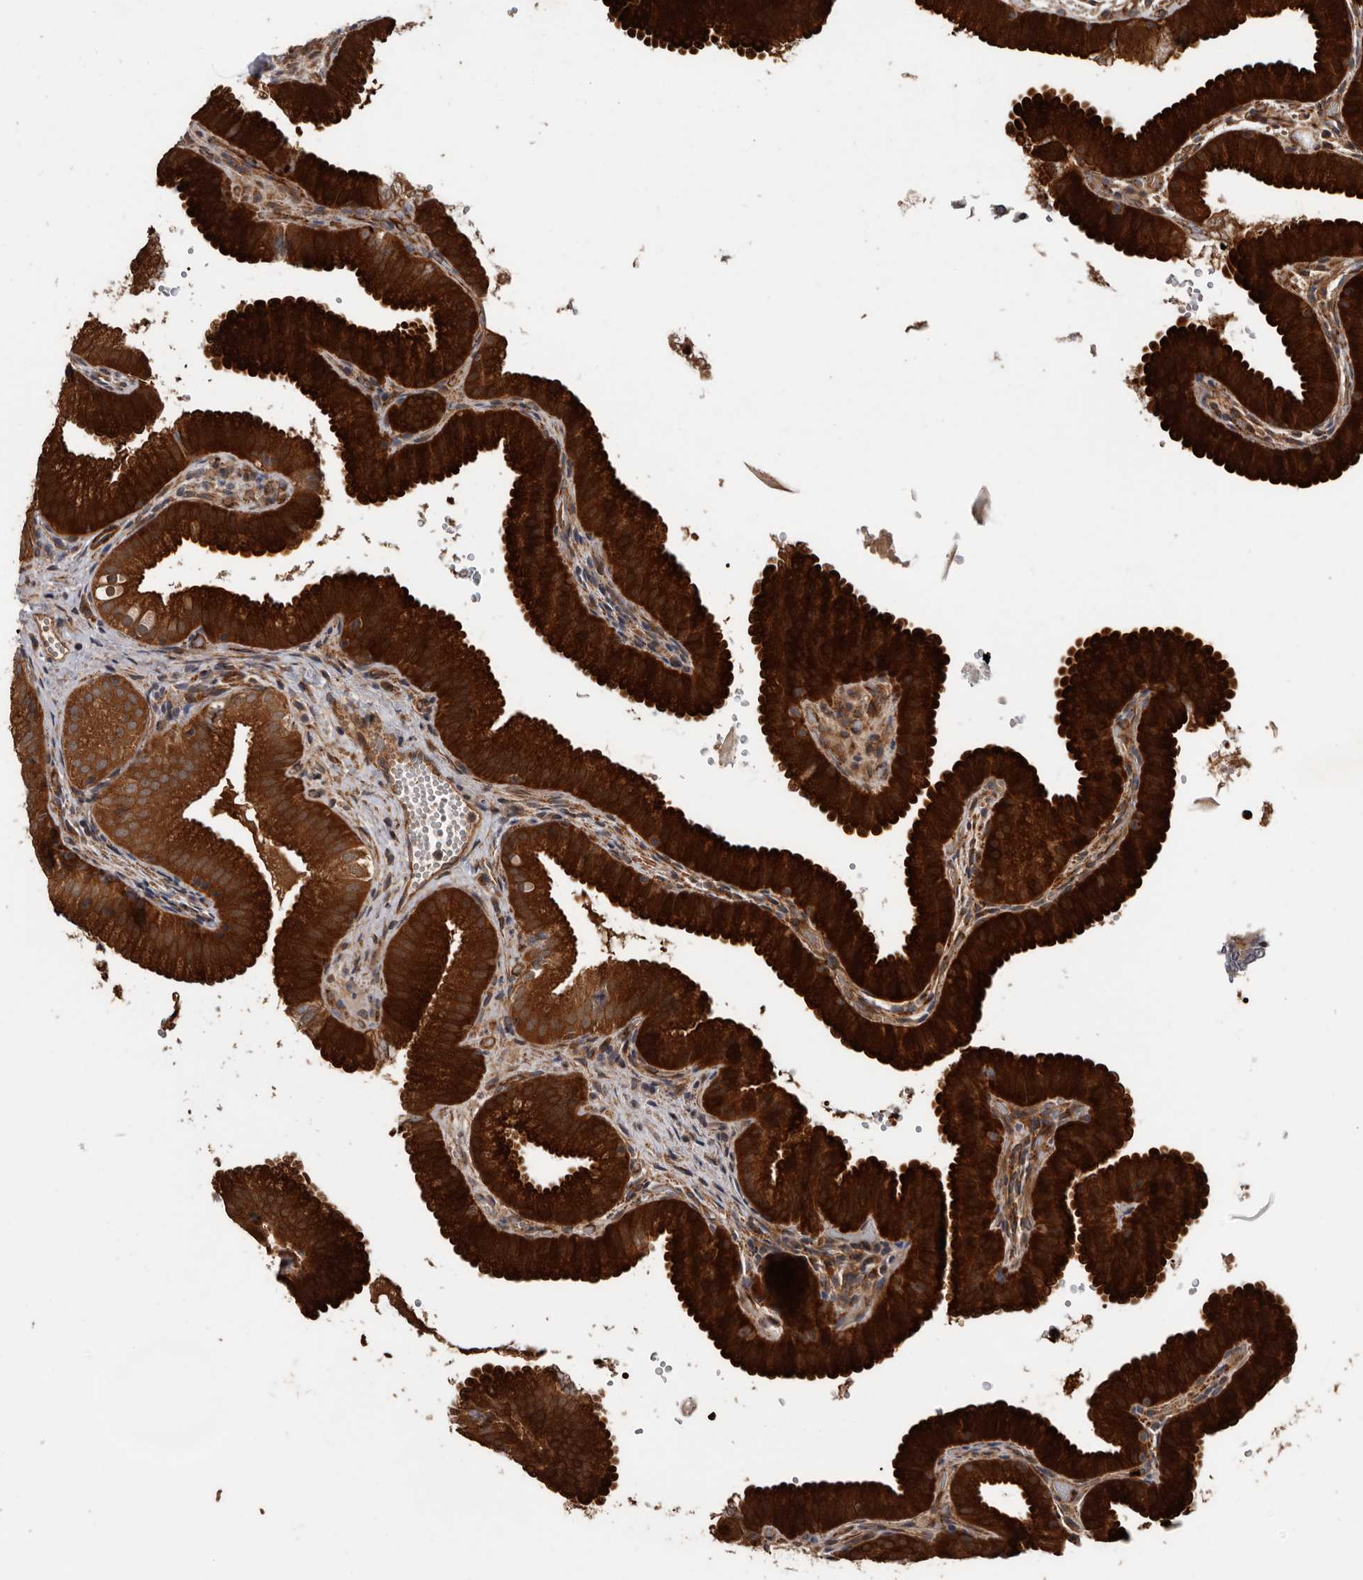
{"staining": {"intensity": "strong", "quantity": ">75%", "location": "cytoplasmic/membranous"}, "tissue": "gallbladder", "cell_type": "Glandular cells", "image_type": "normal", "snomed": [{"axis": "morphology", "description": "Normal tissue, NOS"}, {"axis": "topography", "description": "Gallbladder"}], "caption": "IHC staining of unremarkable gallbladder, which shows high levels of strong cytoplasmic/membranous expression in approximately >75% of glandular cells indicating strong cytoplasmic/membranous protein expression. The staining was performed using DAB (brown) for protein detection and nuclei were counterstained in hematoxylin (blue).", "gene": "ARHGEF5", "patient": {"sex": "female", "age": 30}}